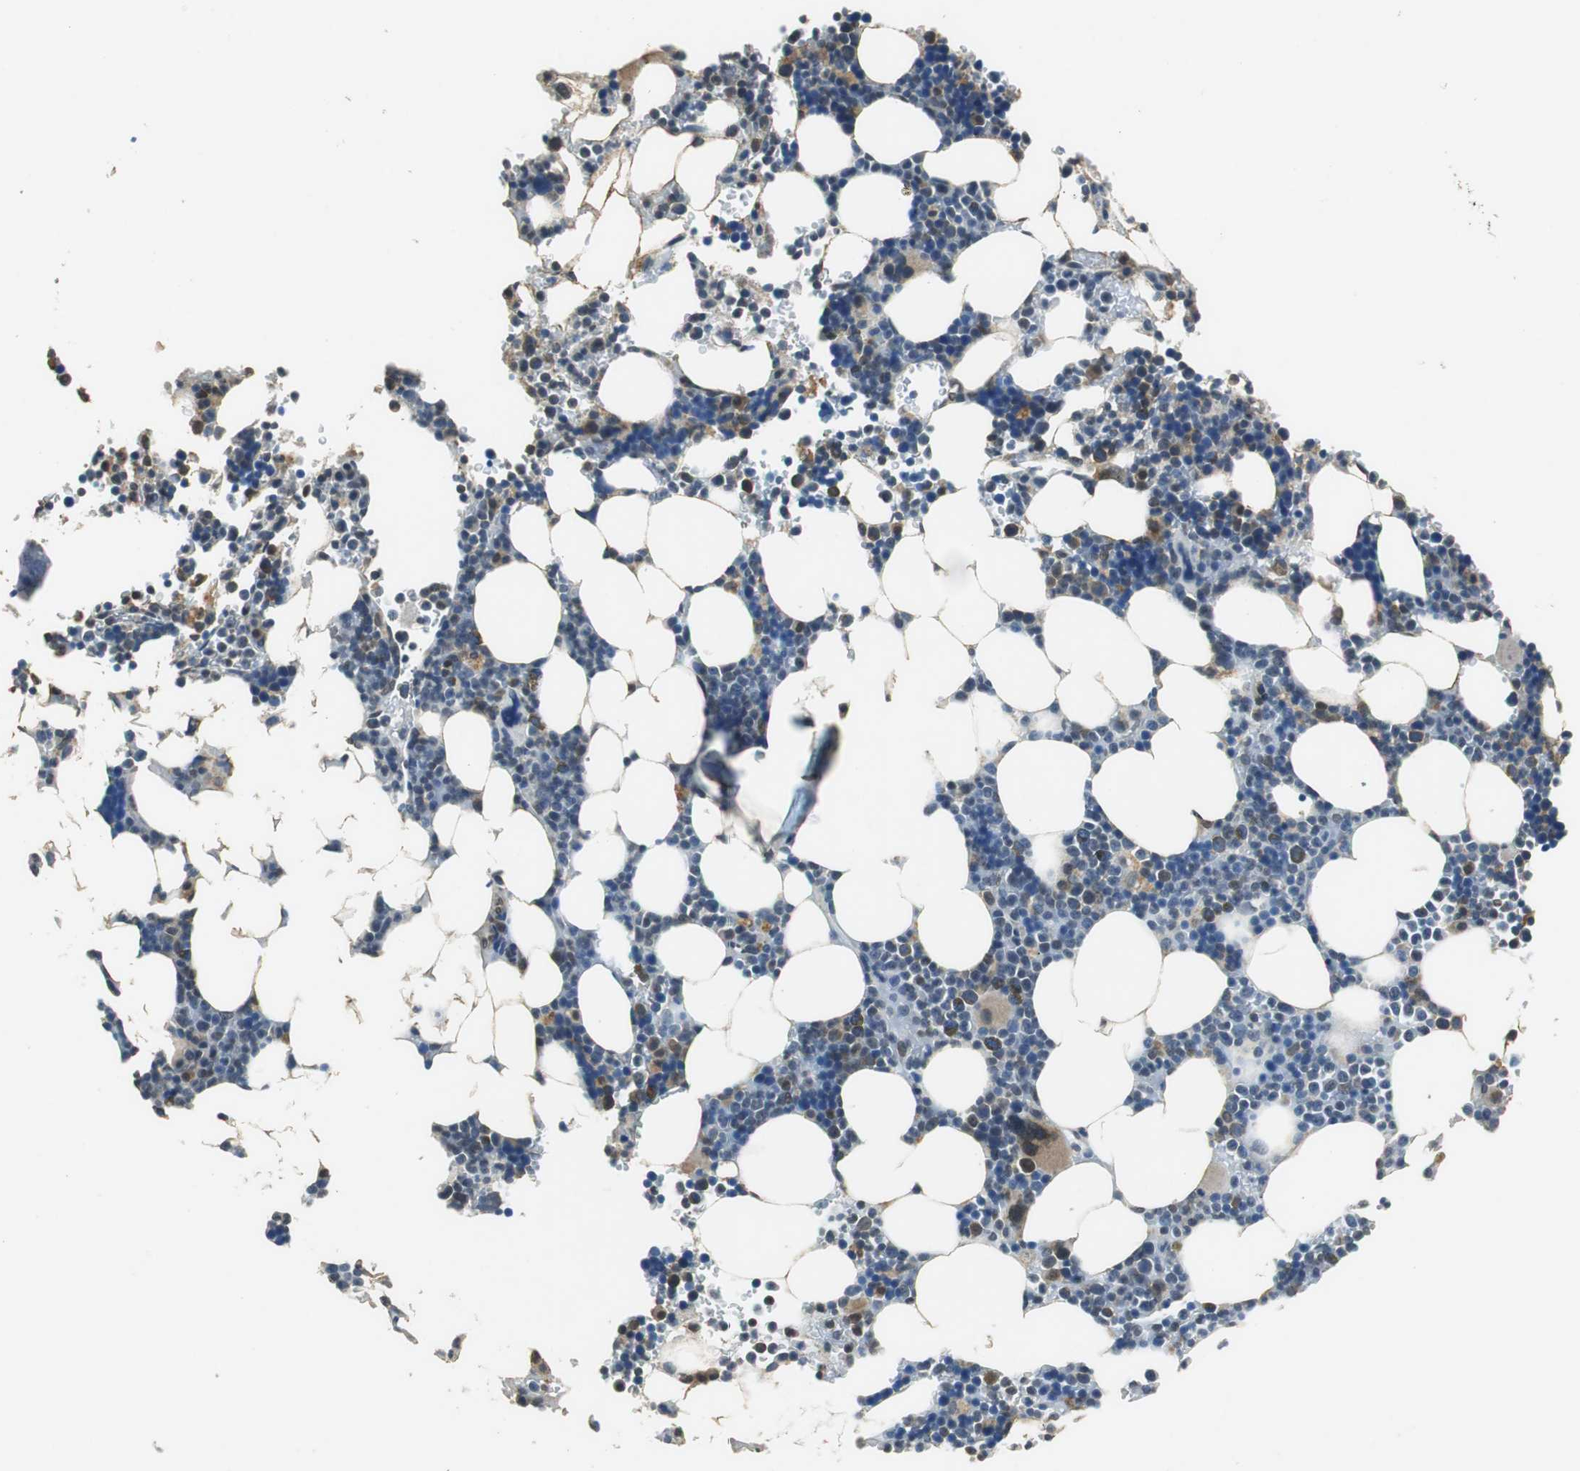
{"staining": {"intensity": "moderate", "quantity": "<25%", "location": "cytoplasmic/membranous"}, "tissue": "bone marrow", "cell_type": "Hematopoietic cells", "image_type": "normal", "snomed": [{"axis": "morphology", "description": "Normal tissue, NOS"}, {"axis": "topography", "description": "Bone marrow"}], "caption": "Bone marrow stained with immunohistochemistry (IHC) reveals moderate cytoplasmic/membranous staining in about <25% of hematopoietic cells.", "gene": "ALDH4A1", "patient": {"sex": "female", "age": 73}}